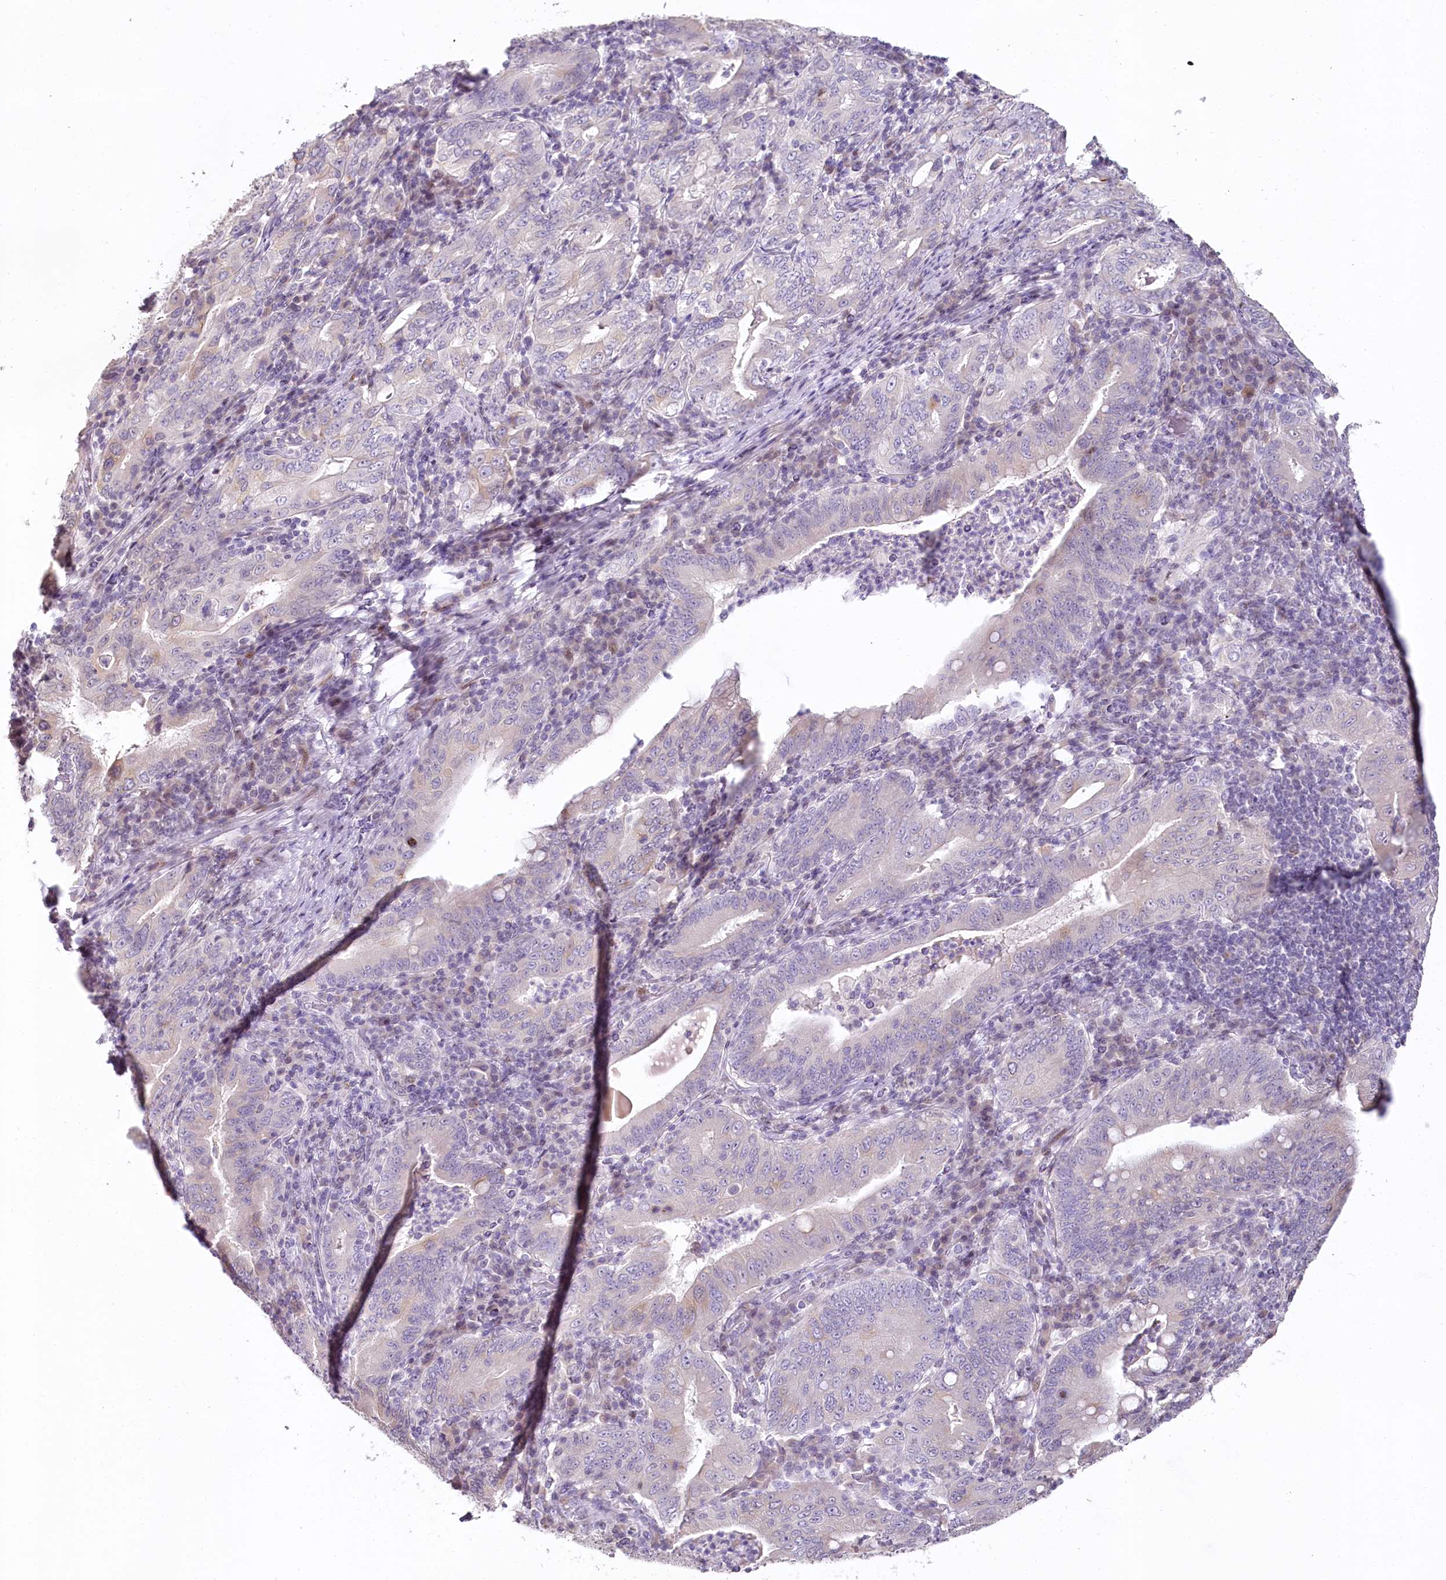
{"staining": {"intensity": "negative", "quantity": "none", "location": "none"}, "tissue": "stomach cancer", "cell_type": "Tumor cells", "image_type": "cancer", "snomed": [{"axis": "morphology", "description": "Normal tissue, NOS"}, {"axis": "morphology", "description": "Adenocarcinoma, NOS"}, {"axis": "topography", "description": "Esophagus"}, {"axis": "topography", "description": "Stomach, upper"}, {"axis": "topography", "description": "Peripheral nerve tissue"}], "caption": "Micrograph shows no significant protein staining in tumor cells of adenocarcinoma (stomach).", "gene": "HPD", "patient": {"sex": "male", "age": 62}}